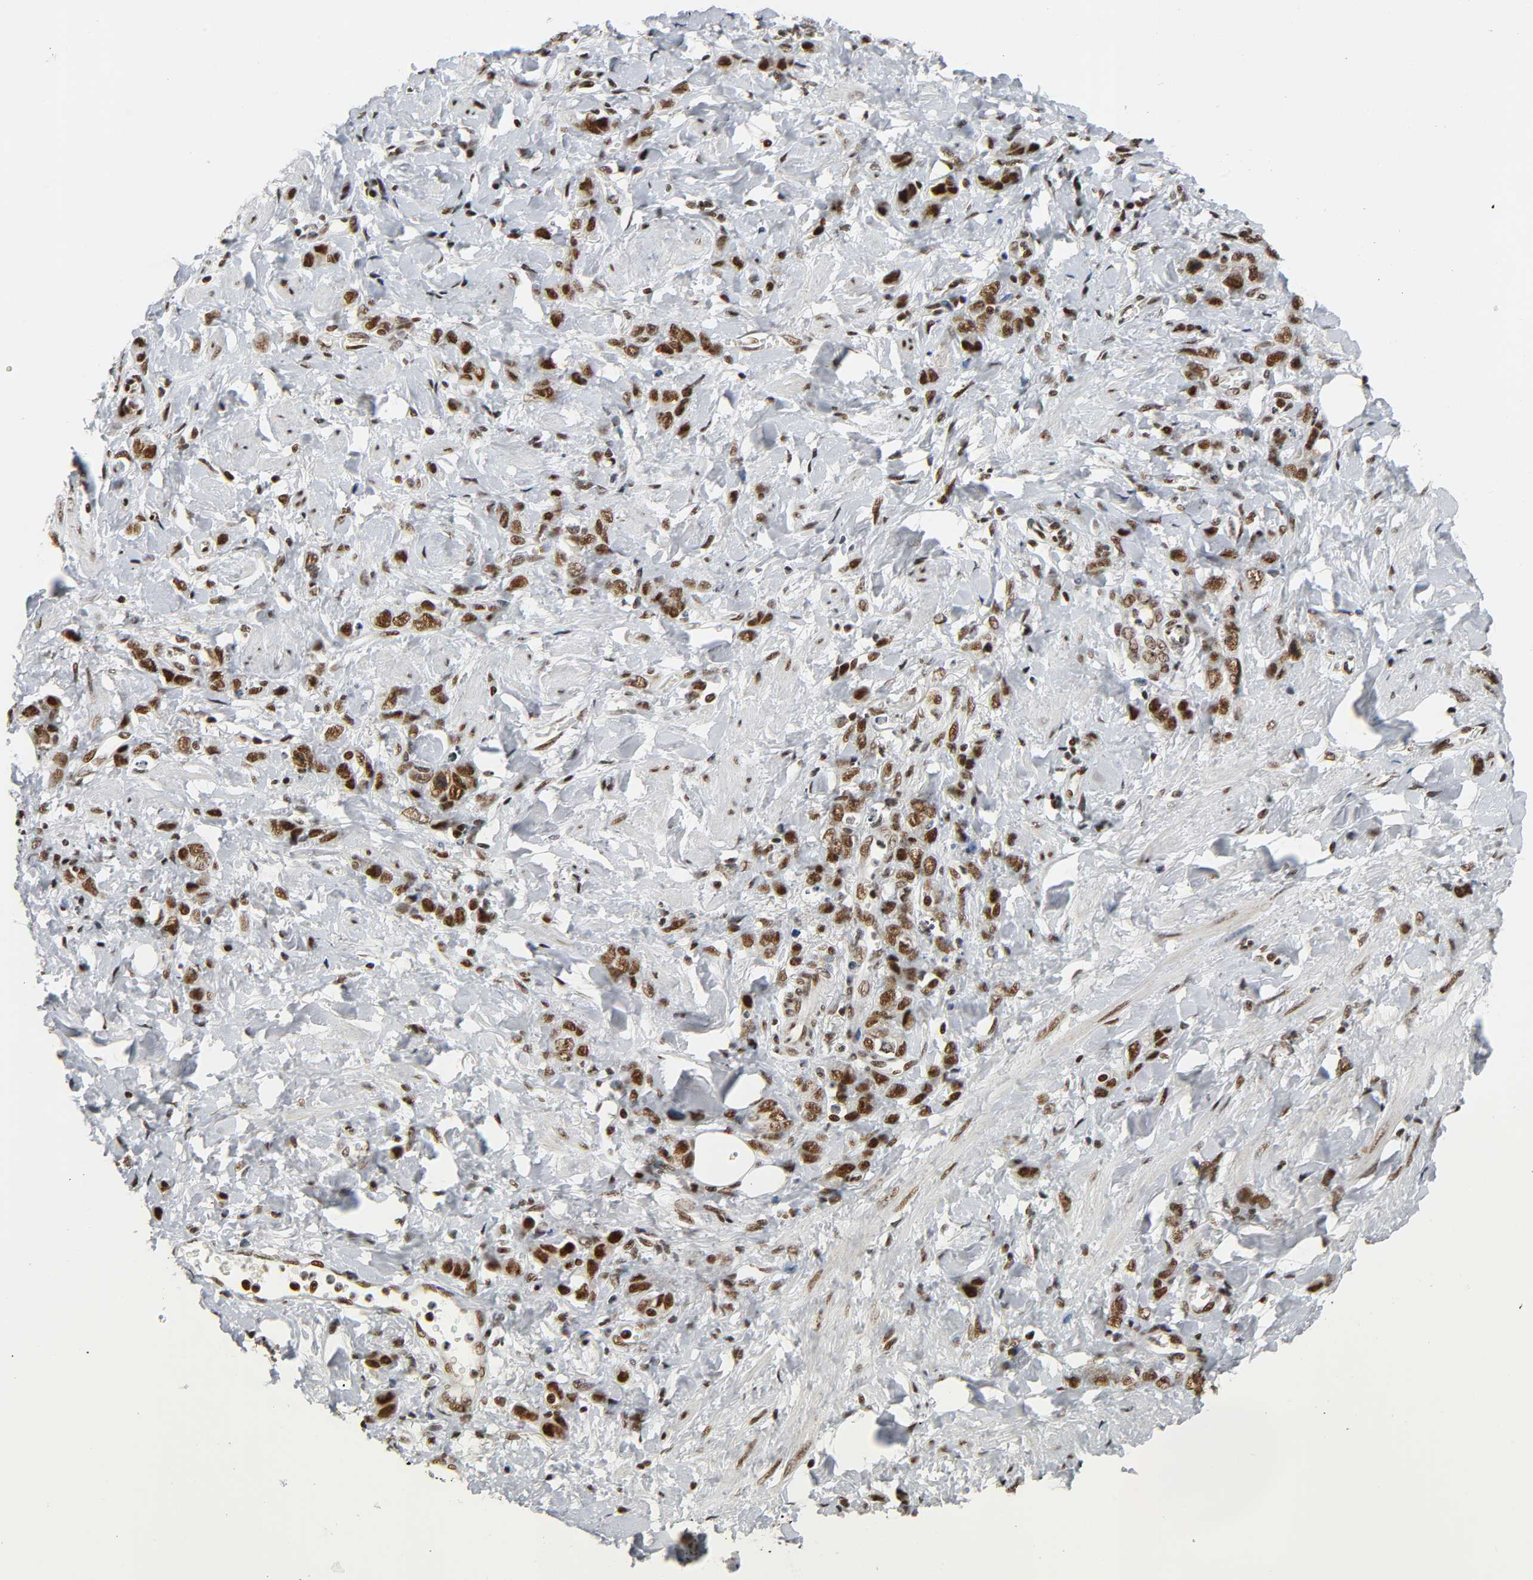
{"staining": {"intensity": "strong", "quantity": ">75%", "location": "nuclear"}, "tissue": "stomach cancer", "cell_type": "Tumor cells", "image_type": "cancer", "snomed": [{"axis": "morphology", "description": "Adenocarcinoma, NOS"}, {"axis": "topography", "description": "Stomach"}], "caption": "Protein analysis of adenocarcinoma (stomach) tissue demonstrates strong nuclear expression in approximately >75% of tumor cells.", "gene": "CDK9", "patient": {"sex": "male", "age": 82}}